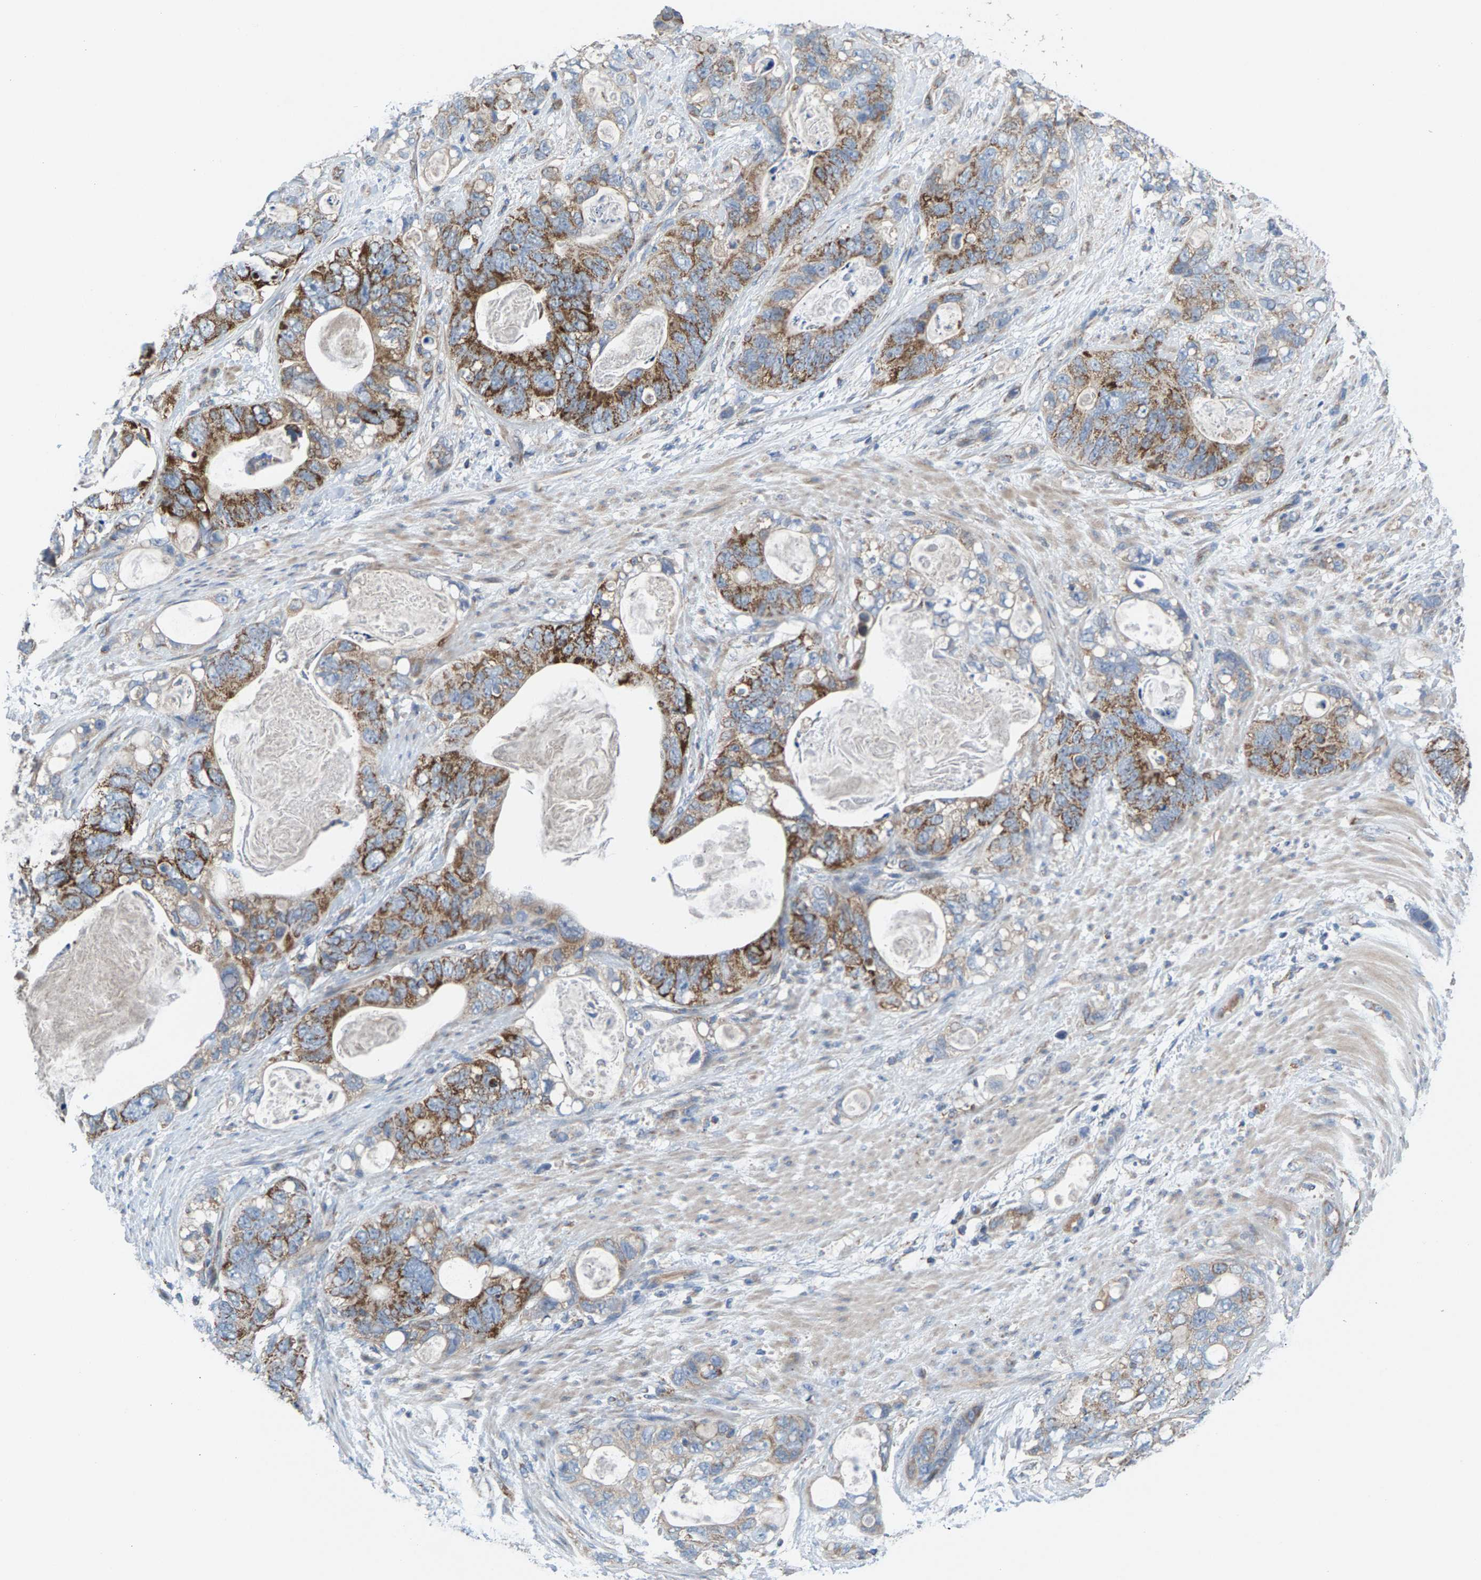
{"staining": {"intensity": "moderate", "quantity": ">75%", "location": "cytoplasmic/membranous"}, "tissue": "stomach cancer", "cell_type": "Tumor cells", "image_type": "cancer", "snomed": [{"axis": "morphology", "description": "Normal tissue, NOS"}, {"axis": "morphology", "description": "Adenocarcinoma, NOS"}, {"axis": "topography", "description": "Stomach"}], "caption": "Tumor cells reveal medium levels of moderate cytoplasmic/membranous expression in approximately >75% of cells in adenocarcinoma (stomach).", "gene": "MRM1", "patient": {"sex": "female", "age": 89}}